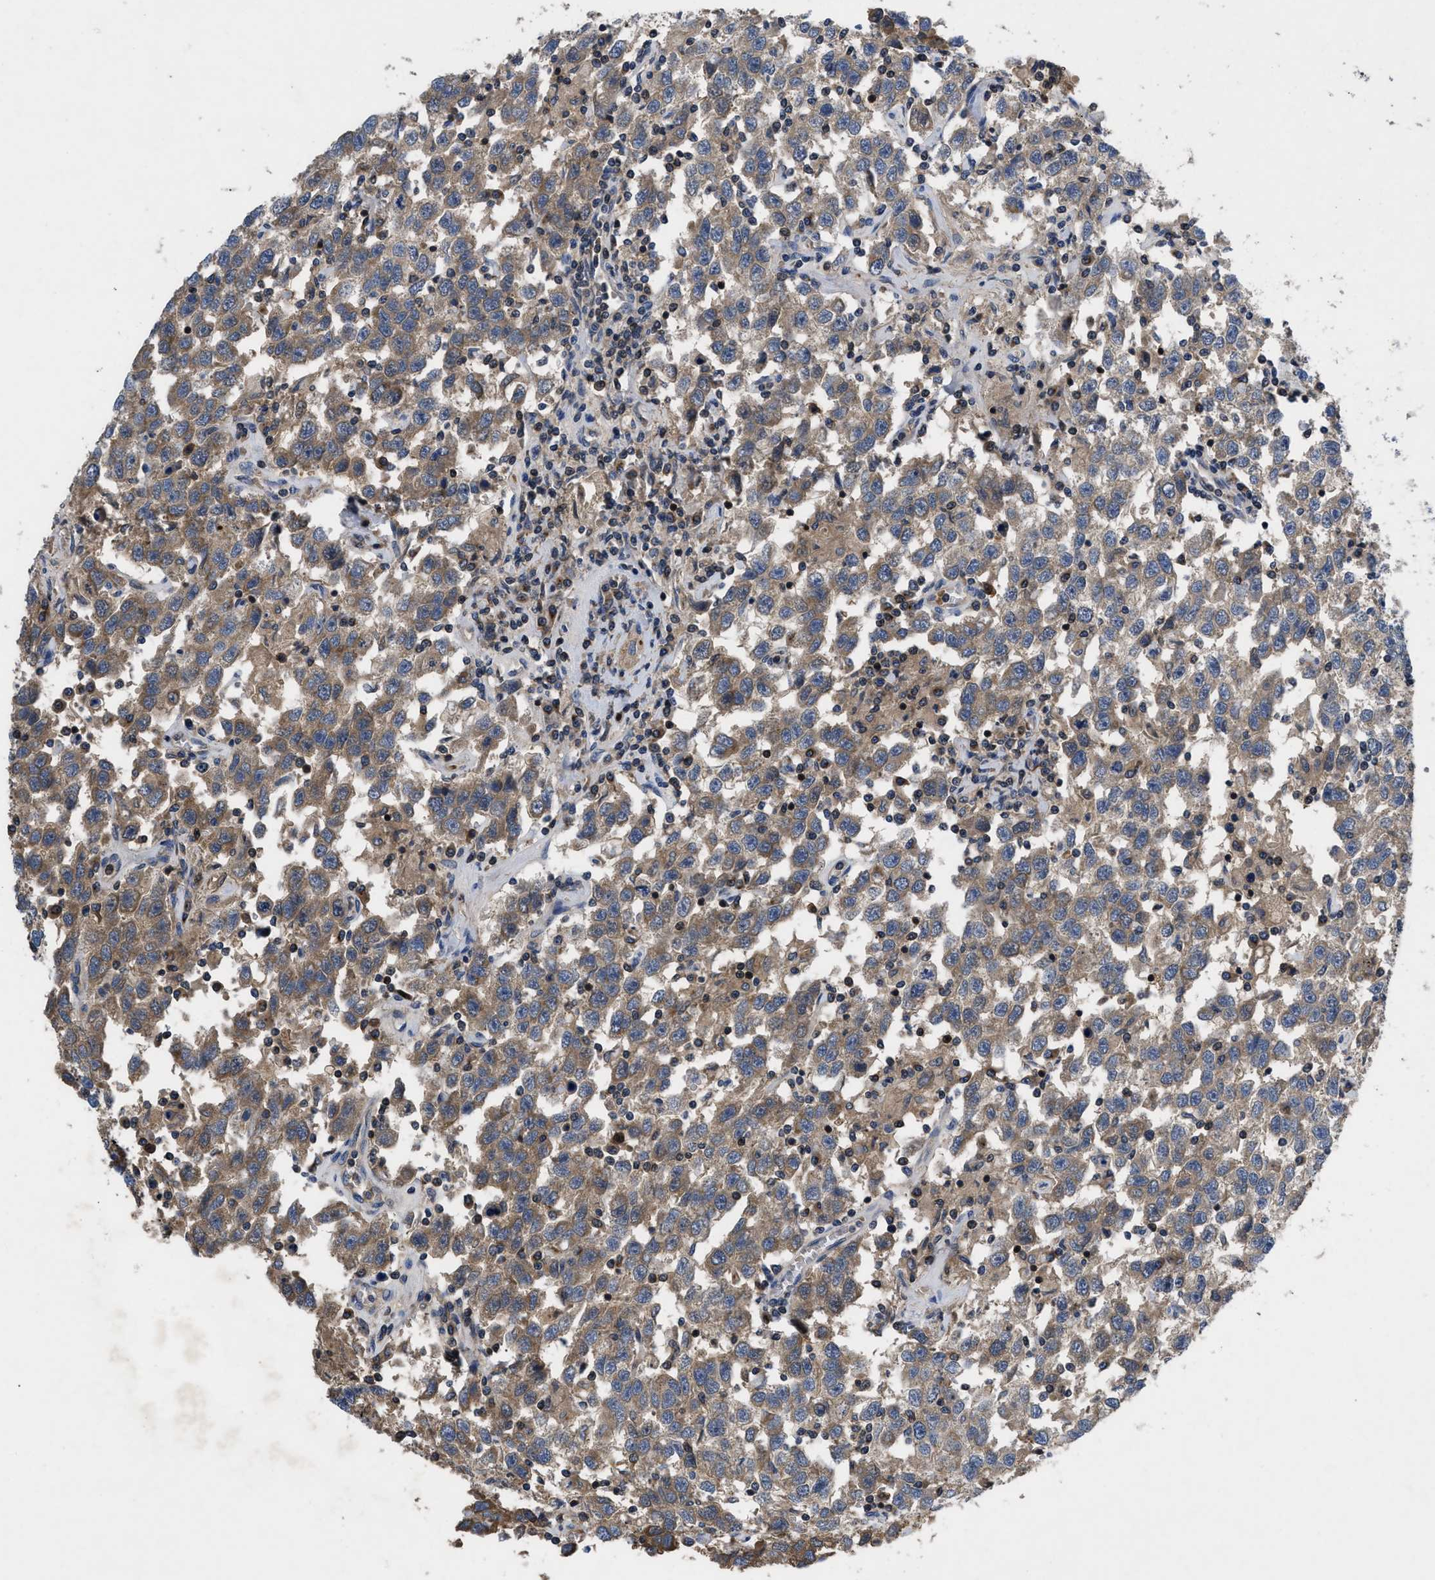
{"staining": {"intensity": "moderate", "quantity": ">75%", "location": "cytoplasmic/membranous"}, "tissue": "testis cancer", "cell_type": "Tumor cells", "image_type": "cancer", "snomed": [{"axis": "morphology", "description": "Seminoma, NOS"}, {"axis": "topography", "description": "Testis"}], "caption": "Protein staining of testis cancer (seminoma) tissue exhibits moderate cytoplasmic/membranous staining in about >75% of tumor cells.", "gene": "YBEY", "patient": {"sex": "male", "age": 41}}